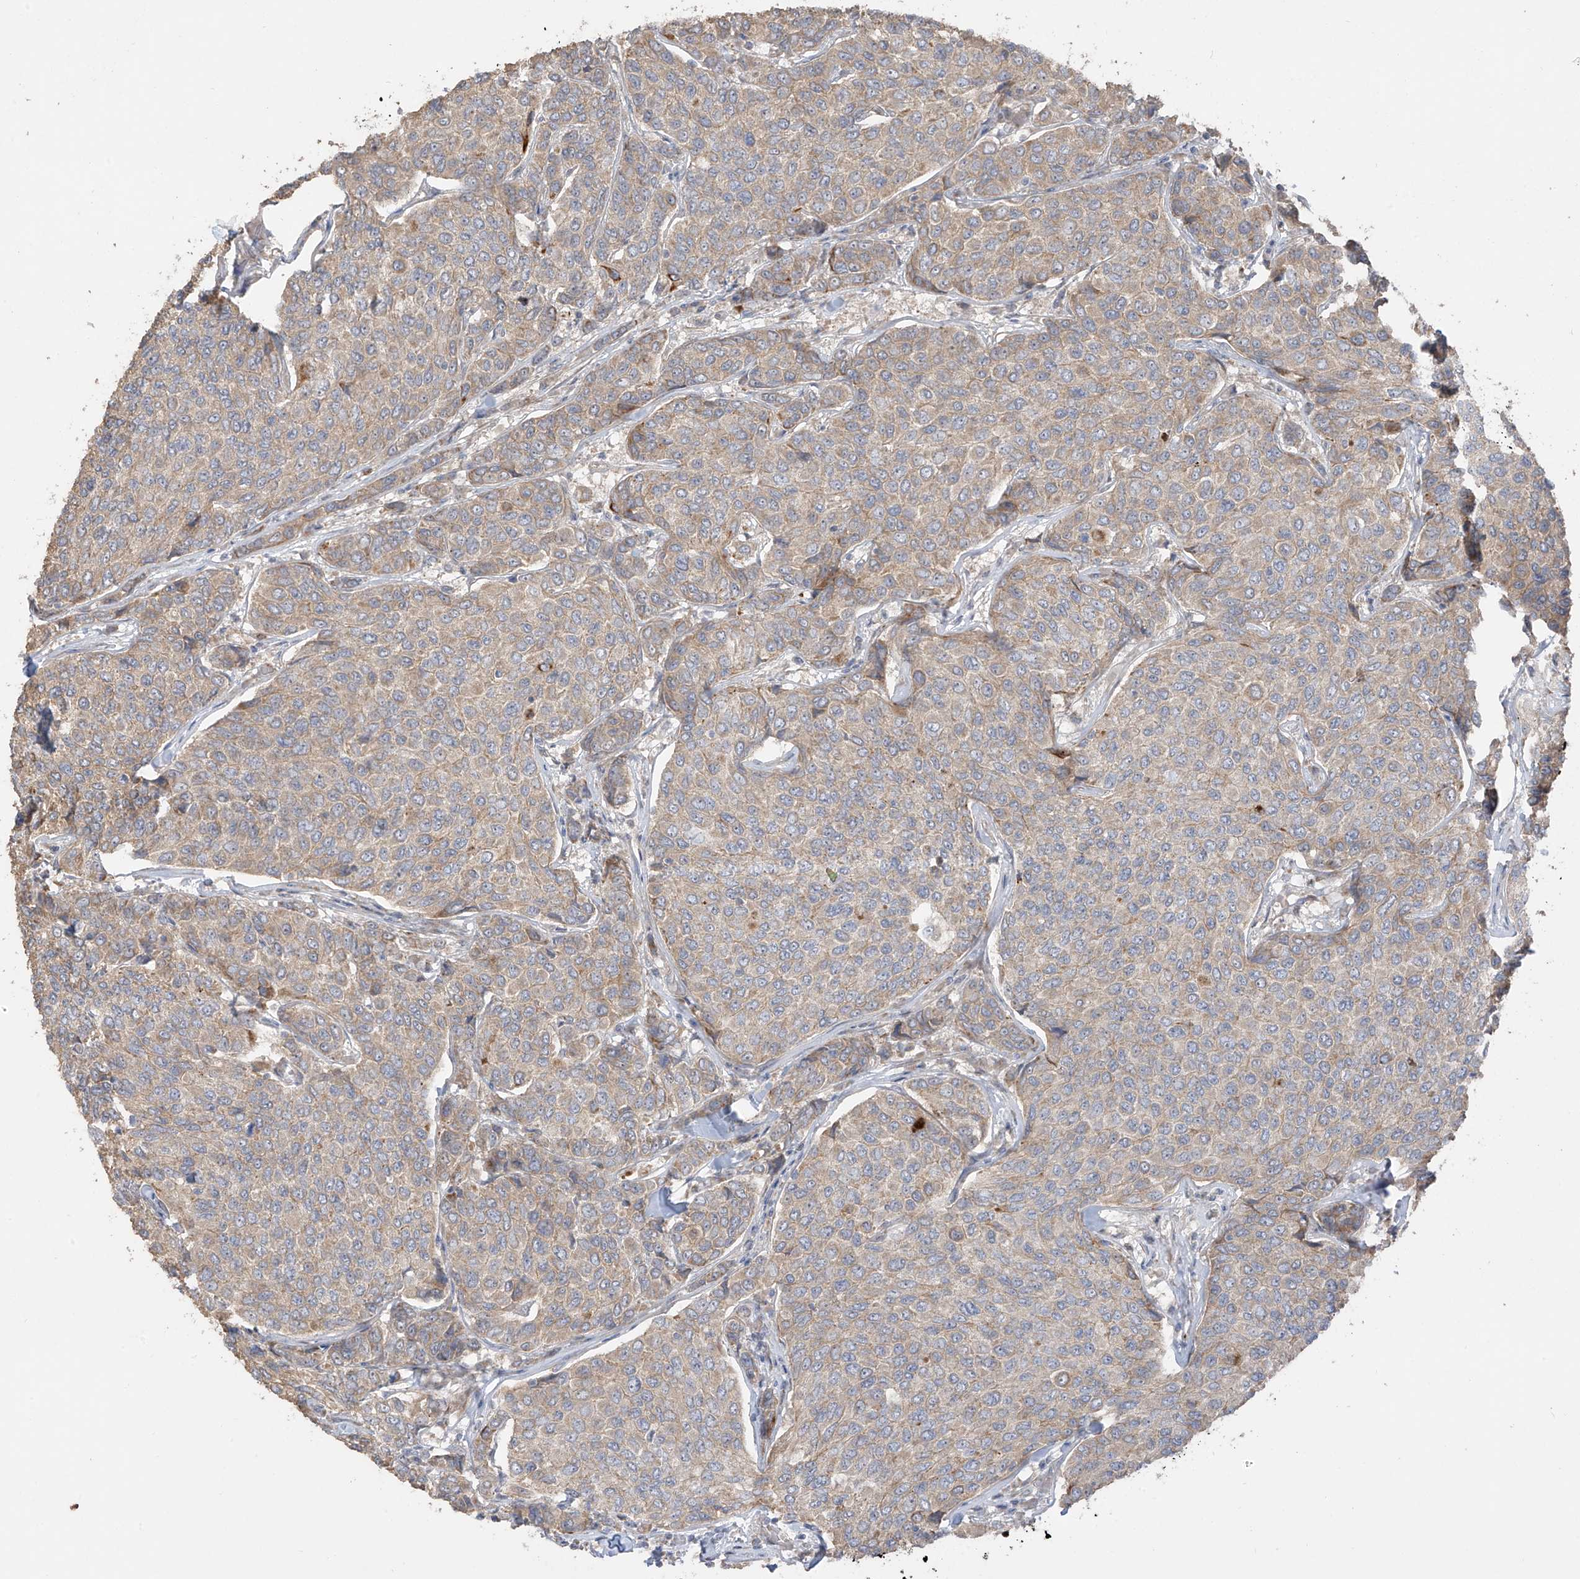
{"staining": {"intensity": "weak", "quantity": "25%-75%", "location": "cytoplasmic/membranous"}, "tissue": "breast cancer", "cell_type": "Tumor cells", "image_type": "cancer", "snomed": [{"axis": "morphology", "description": "Duct carcinoma"}, {"axis": "topography", "description": "Breast"}], "caption": "A photomicrograph of breast intraductal carcinoma stained for a protein demonstrates weak cytoplasmic/membranous brown staining in tumor cells.", "gene": "DCDC2", "patient": {"sex": "female", "age": 55}}